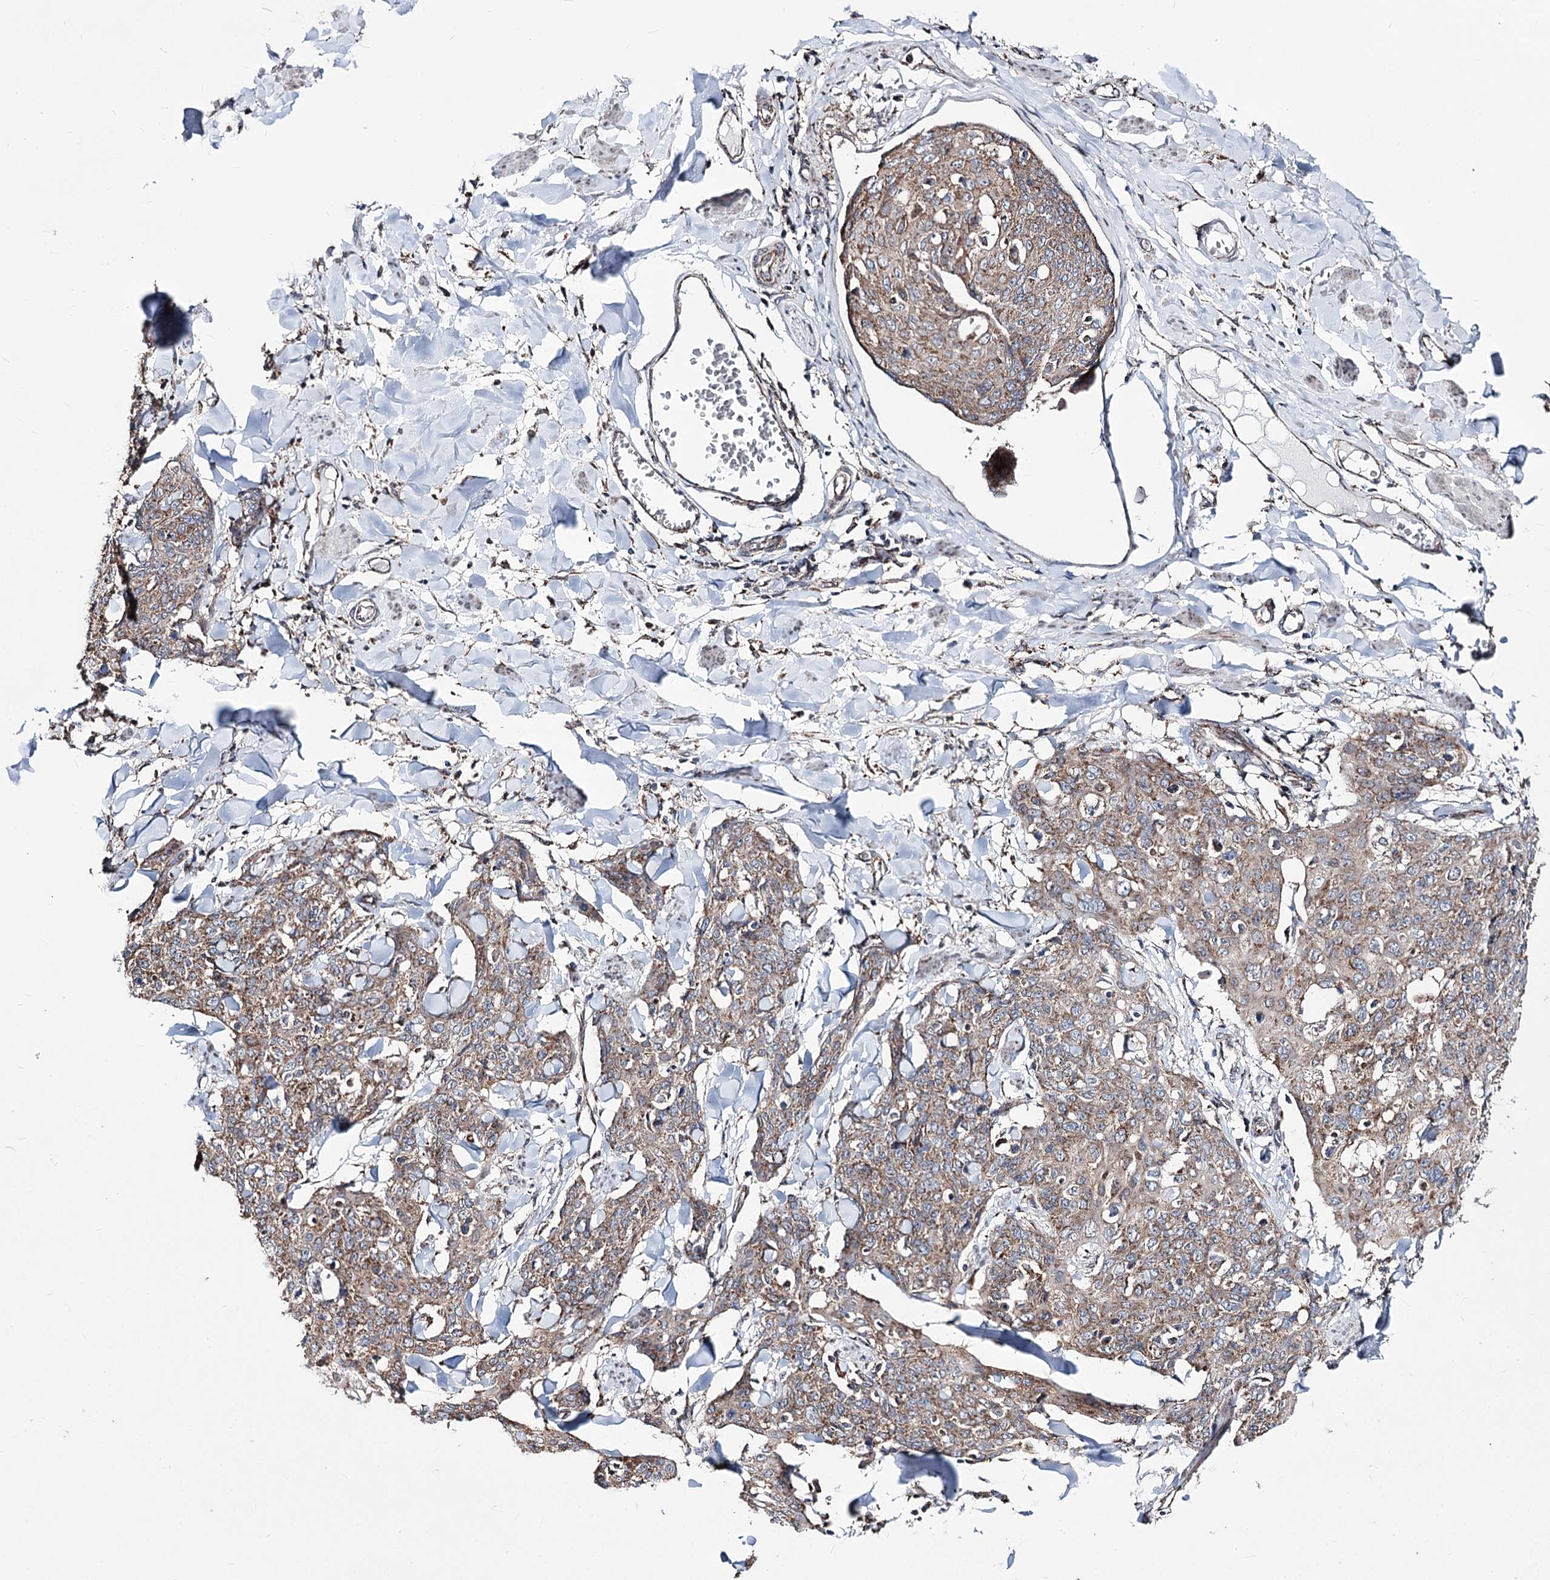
{"staining": {"intensity": "weak", "quantity": ">75%", "location": "cytoplasmic/membranous"}, "tissue": "skin cancer", "cell_type": "Tumor cells", "image_type": "cancer", "snomed": [{"axis": "morphology", "description": "Squamous cell carcinoma, NOS"}, {"axis": "topography", "description": "Skin"}, {"axis": "topography", "description": "Vulva"}], "caption": "Skin cancer stained for a protein displays weak cytoplasmic/membranous positivity in tumor cells. (DAB IHC with brightfield microscopy, high magnification).", "gene": "CREB3L4", "patient": {"sex": "female", "age": 85}}